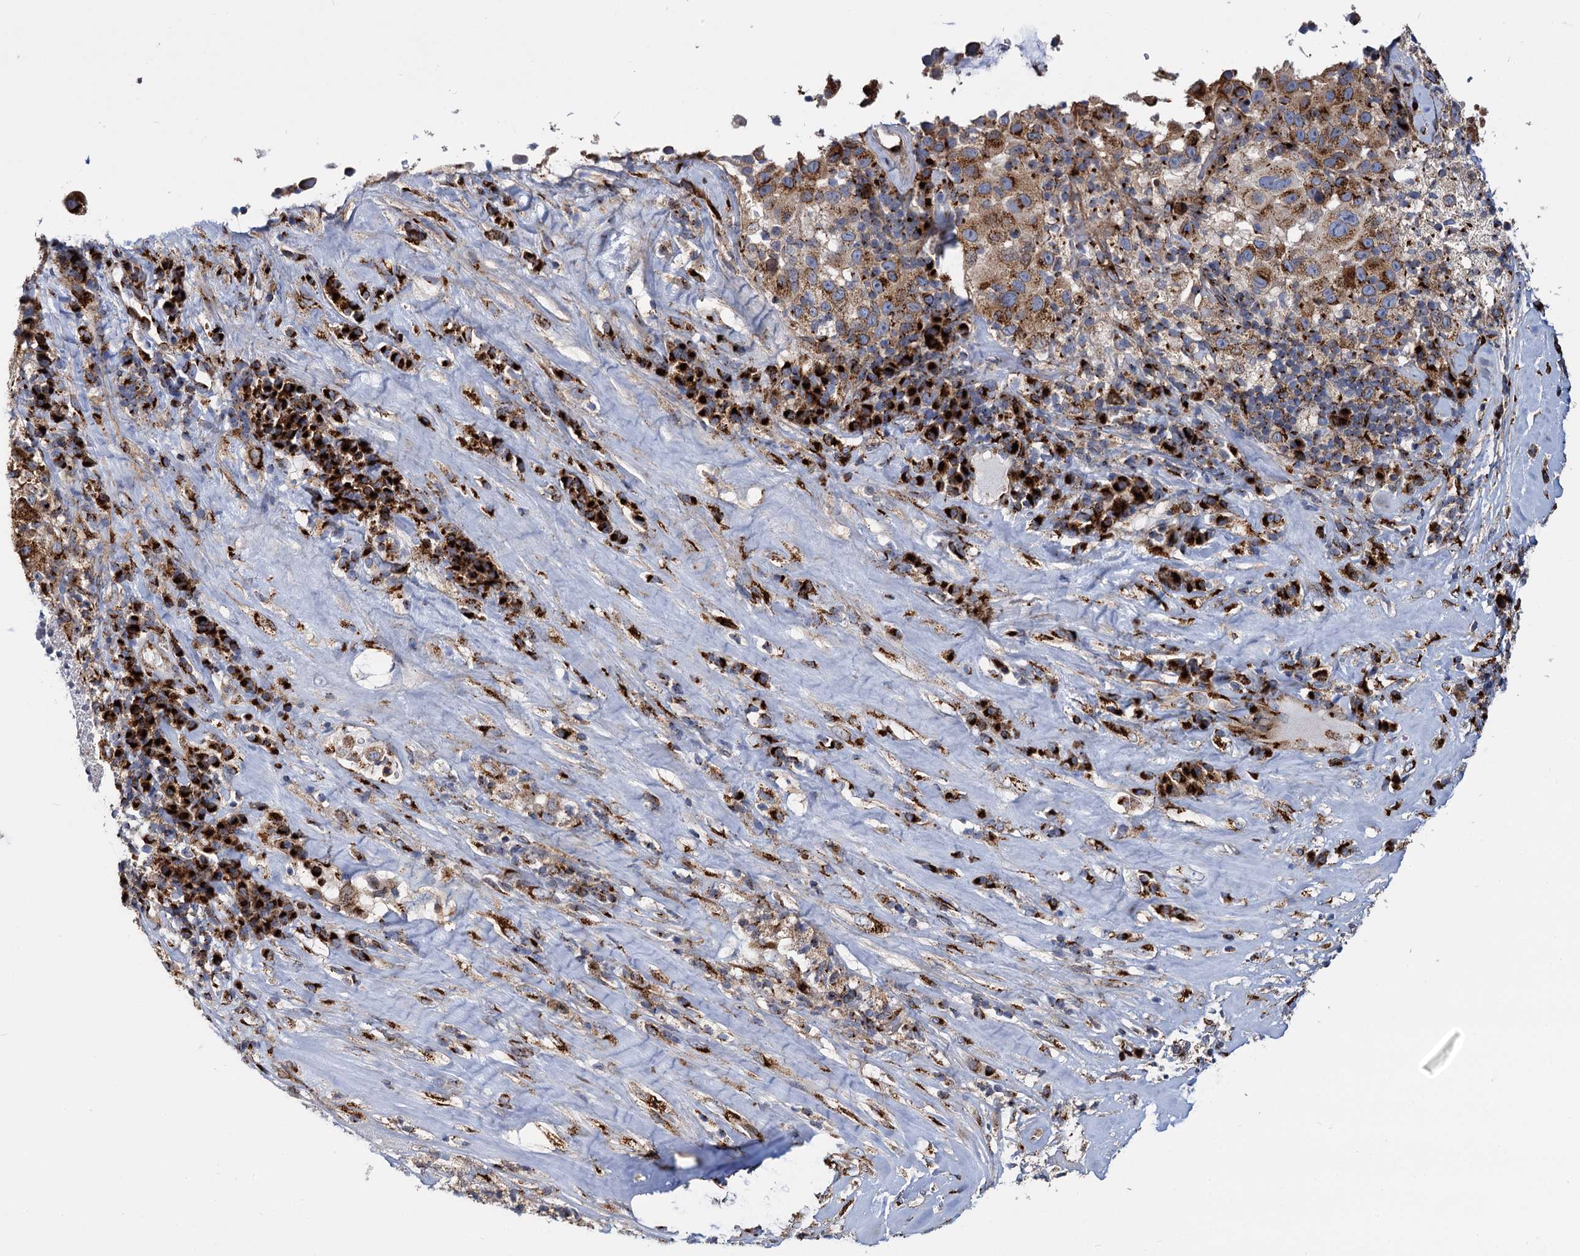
{"staining": {"intensity": "moderate", "quantity": ">75%", "location": "cytoplasmic/membranous"}, "tissue": "melanoma", "cell_type": "Tumor cells", "image_type": "cancer", "snomed": [{"axis": "morphology", "description": "Malignant melanoma, Metastatic site"}, {"axis": "topography", "description": "Lymph node"}], "caption": "Melanoma was stained to show a protein in brown. There is medium levels of moderate cytoplasmic/membranous expression in about >75% of tumor cells.", "gene": "SUPT20H", "patient": {"sex": "male", "age": 62}}